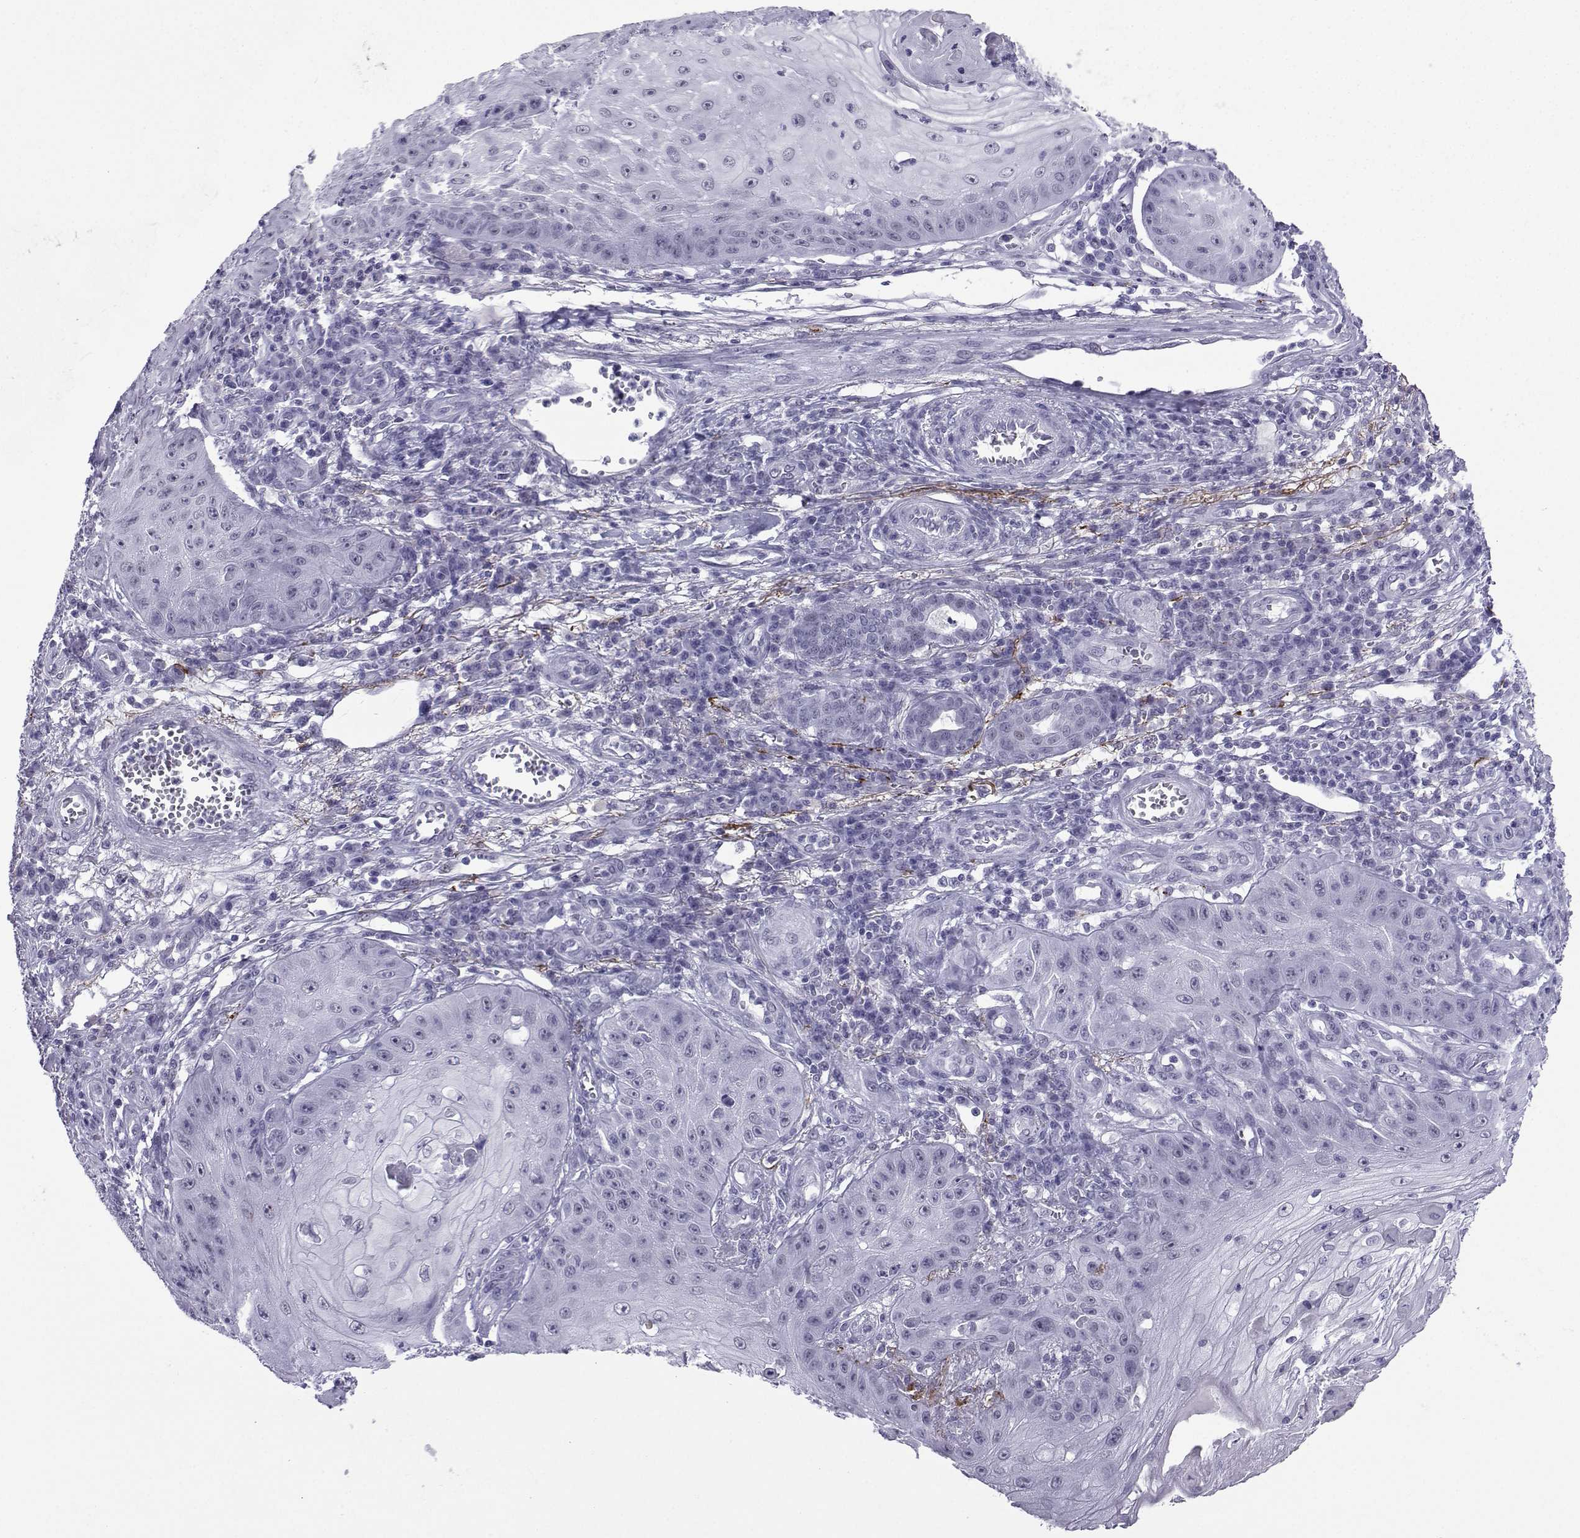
{"staining": {"intensity": "negative", "quantity": "none", "location": "none"}, "tissue": "skin cancer", "cell_type": "Tumor cells", "image_type": "cancer", "snomed": [{"axis": "morphology", "description": "Squamous cell carcinoma, NOS"}, {"axis": "topography", "description": "Skin"}], "caption": "IHC image of human squamous cell carcinoma (skin) stained for a protein (brown), which exhibits no expression in tumor cells. (DAB (3,3'-diaminobenzidine) immunohistochemistry with hematoxylin counter stain).", "gene": "LORICRIN", "patient": {"sex": "male", "age": 70}}